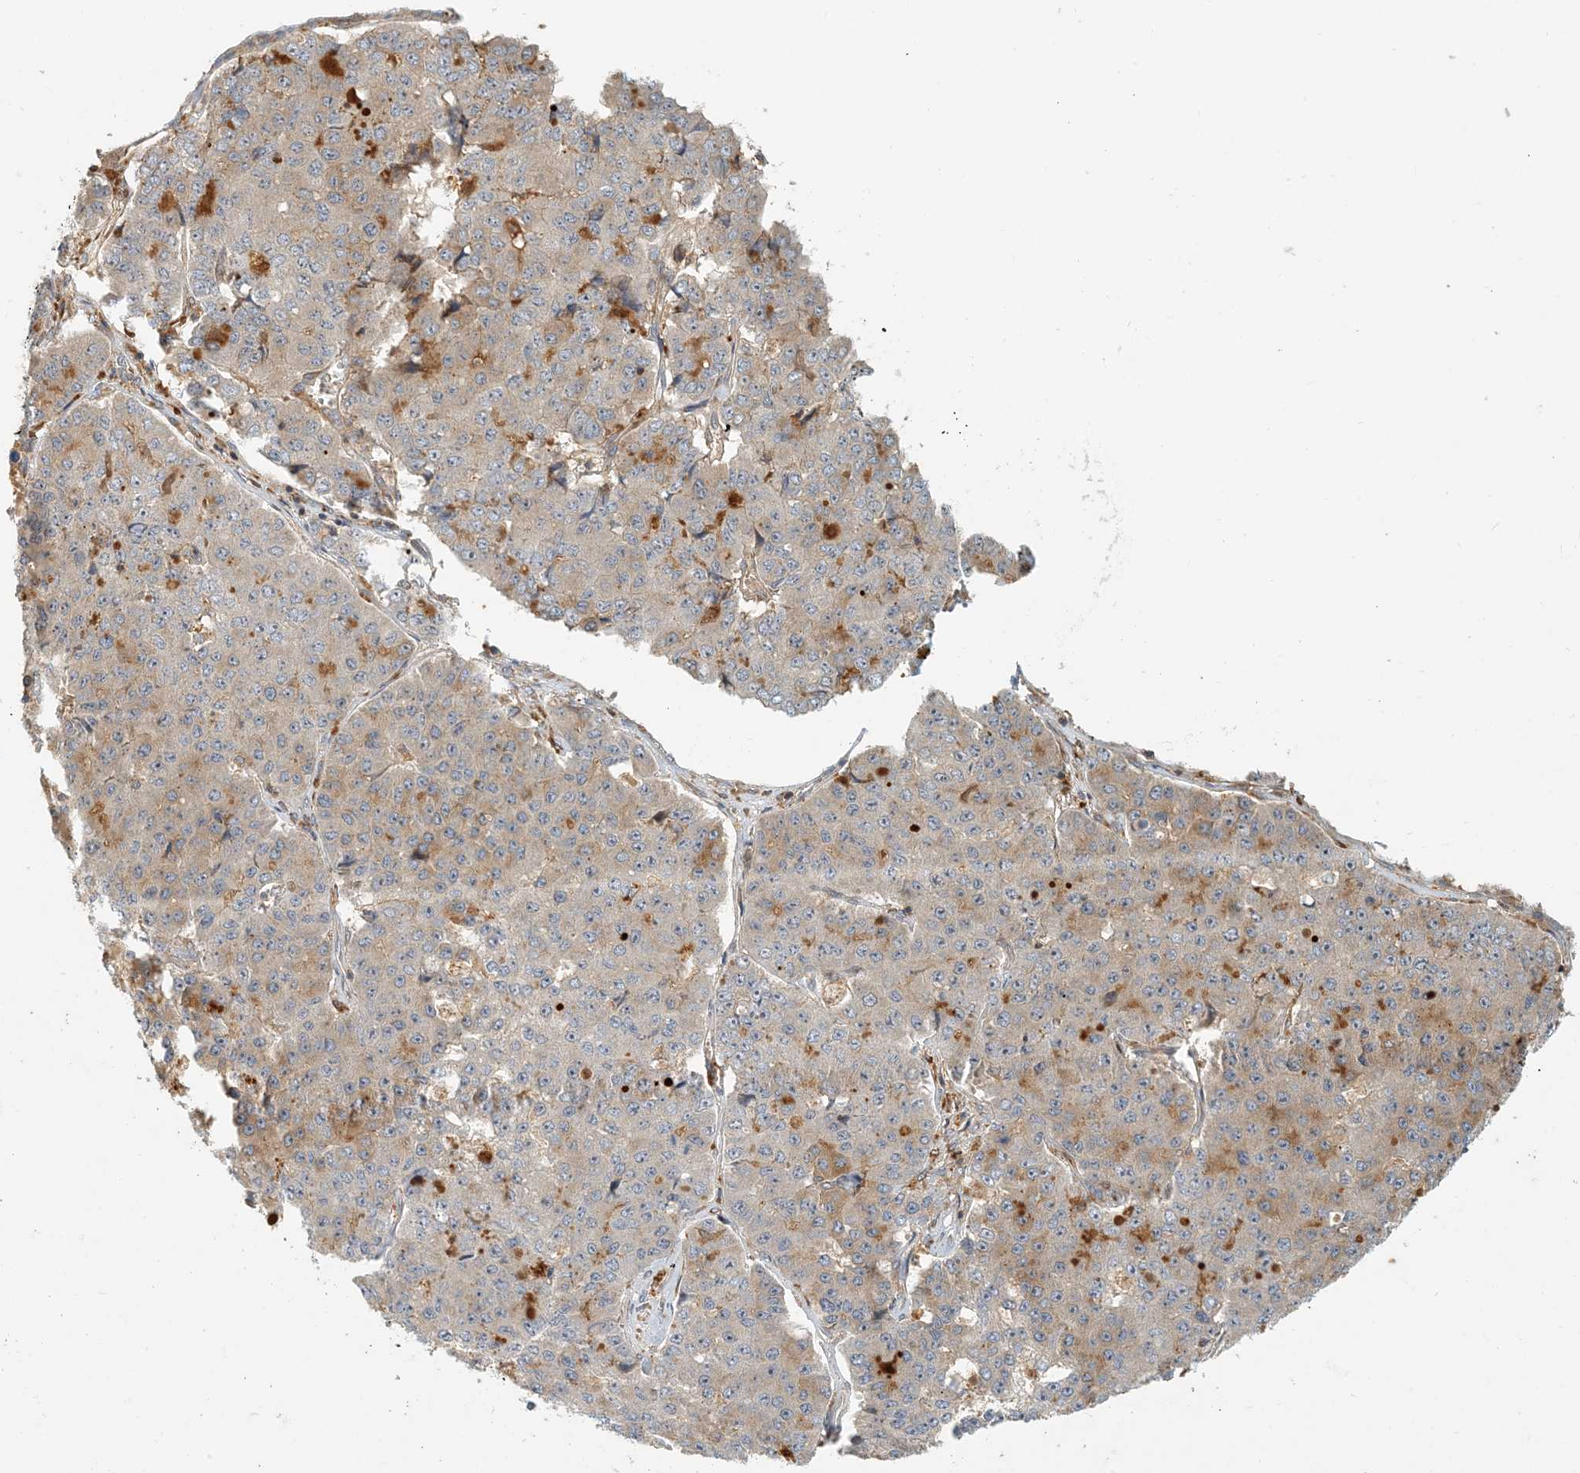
{"staining": {"intensity": "weak", "quantity": "25%-75%", "location": "cytoplasmic/membranous"}, "tissue": "pancreatic cancer", "cell_type": "Tumor cells", "image_type": "cancer", "snomed": [{"axis": "morphology", "description": "Adenocarcinoma, NOS"}, {"axis": "topography", "description": "Pancreas"}], "caption": "Tumor cells show low levels of weak cytoplasmic/membranous positivity in about 25%-75% of cells in human pancreatic cancer.", "gene": "COLEC11", "patient": {"sex": "male", "age": 50}}